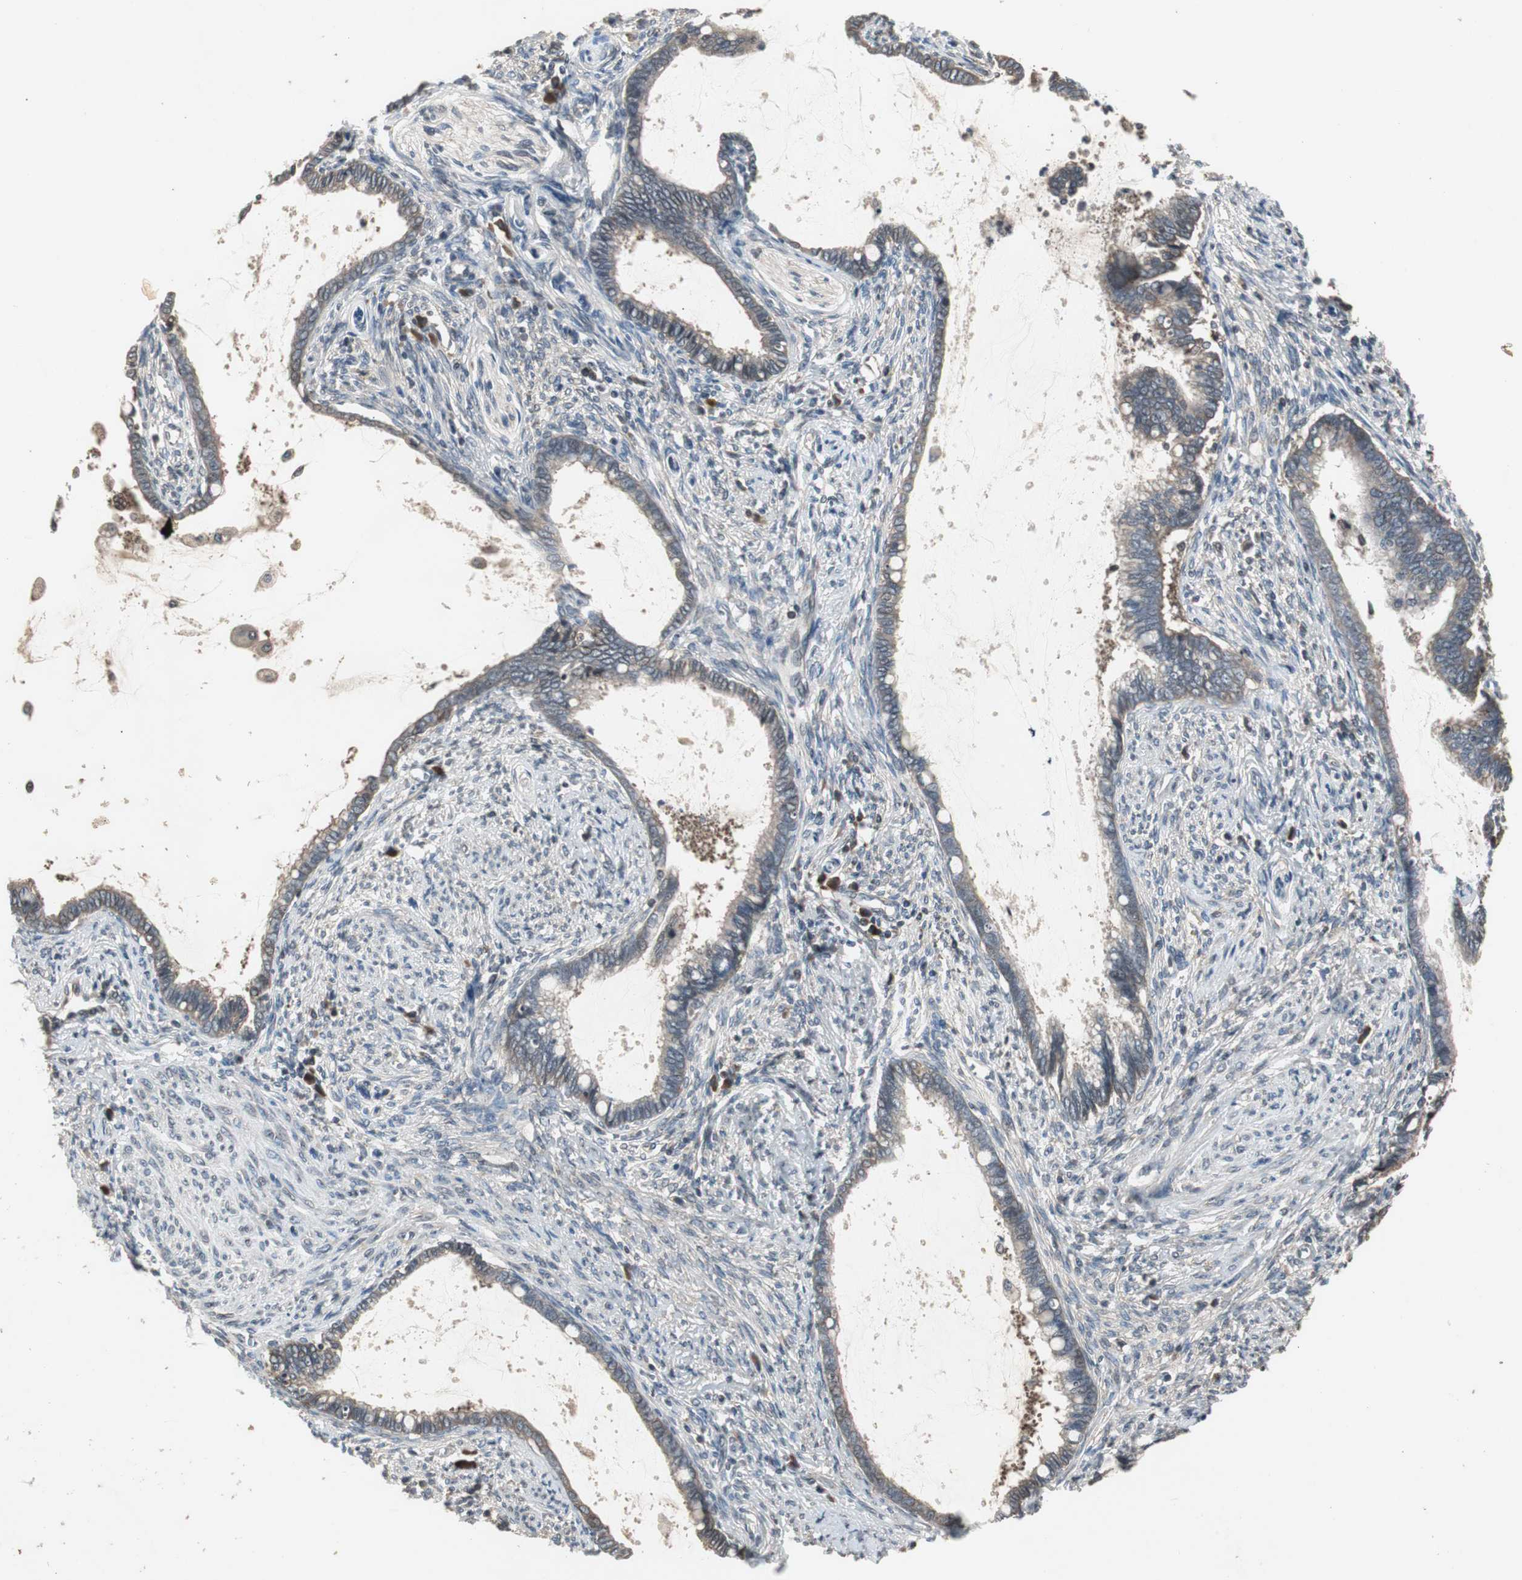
{"staining": {"intensity": "weak", "quantity": ">75%", "location": "cytoplasmic/membranous"}, "tissue": "cervical cancer", "cell_type": "Tumor cells", "image_type": "cancer", "snomed": [{"axis": "morphology", "description": "Adenocarcinoma, NOS"}, {"axis": "topography", "description": "Cervix"}], "caption": "IHC (DAB) staining of adenocarcinoma (cervical) demonstrates weak cytoplasmic/membranous protein positivity in approximately >75% of tumor cells.", "gene": "ZMPSTE24", "patient": {"sex": "female", "age": 44}}